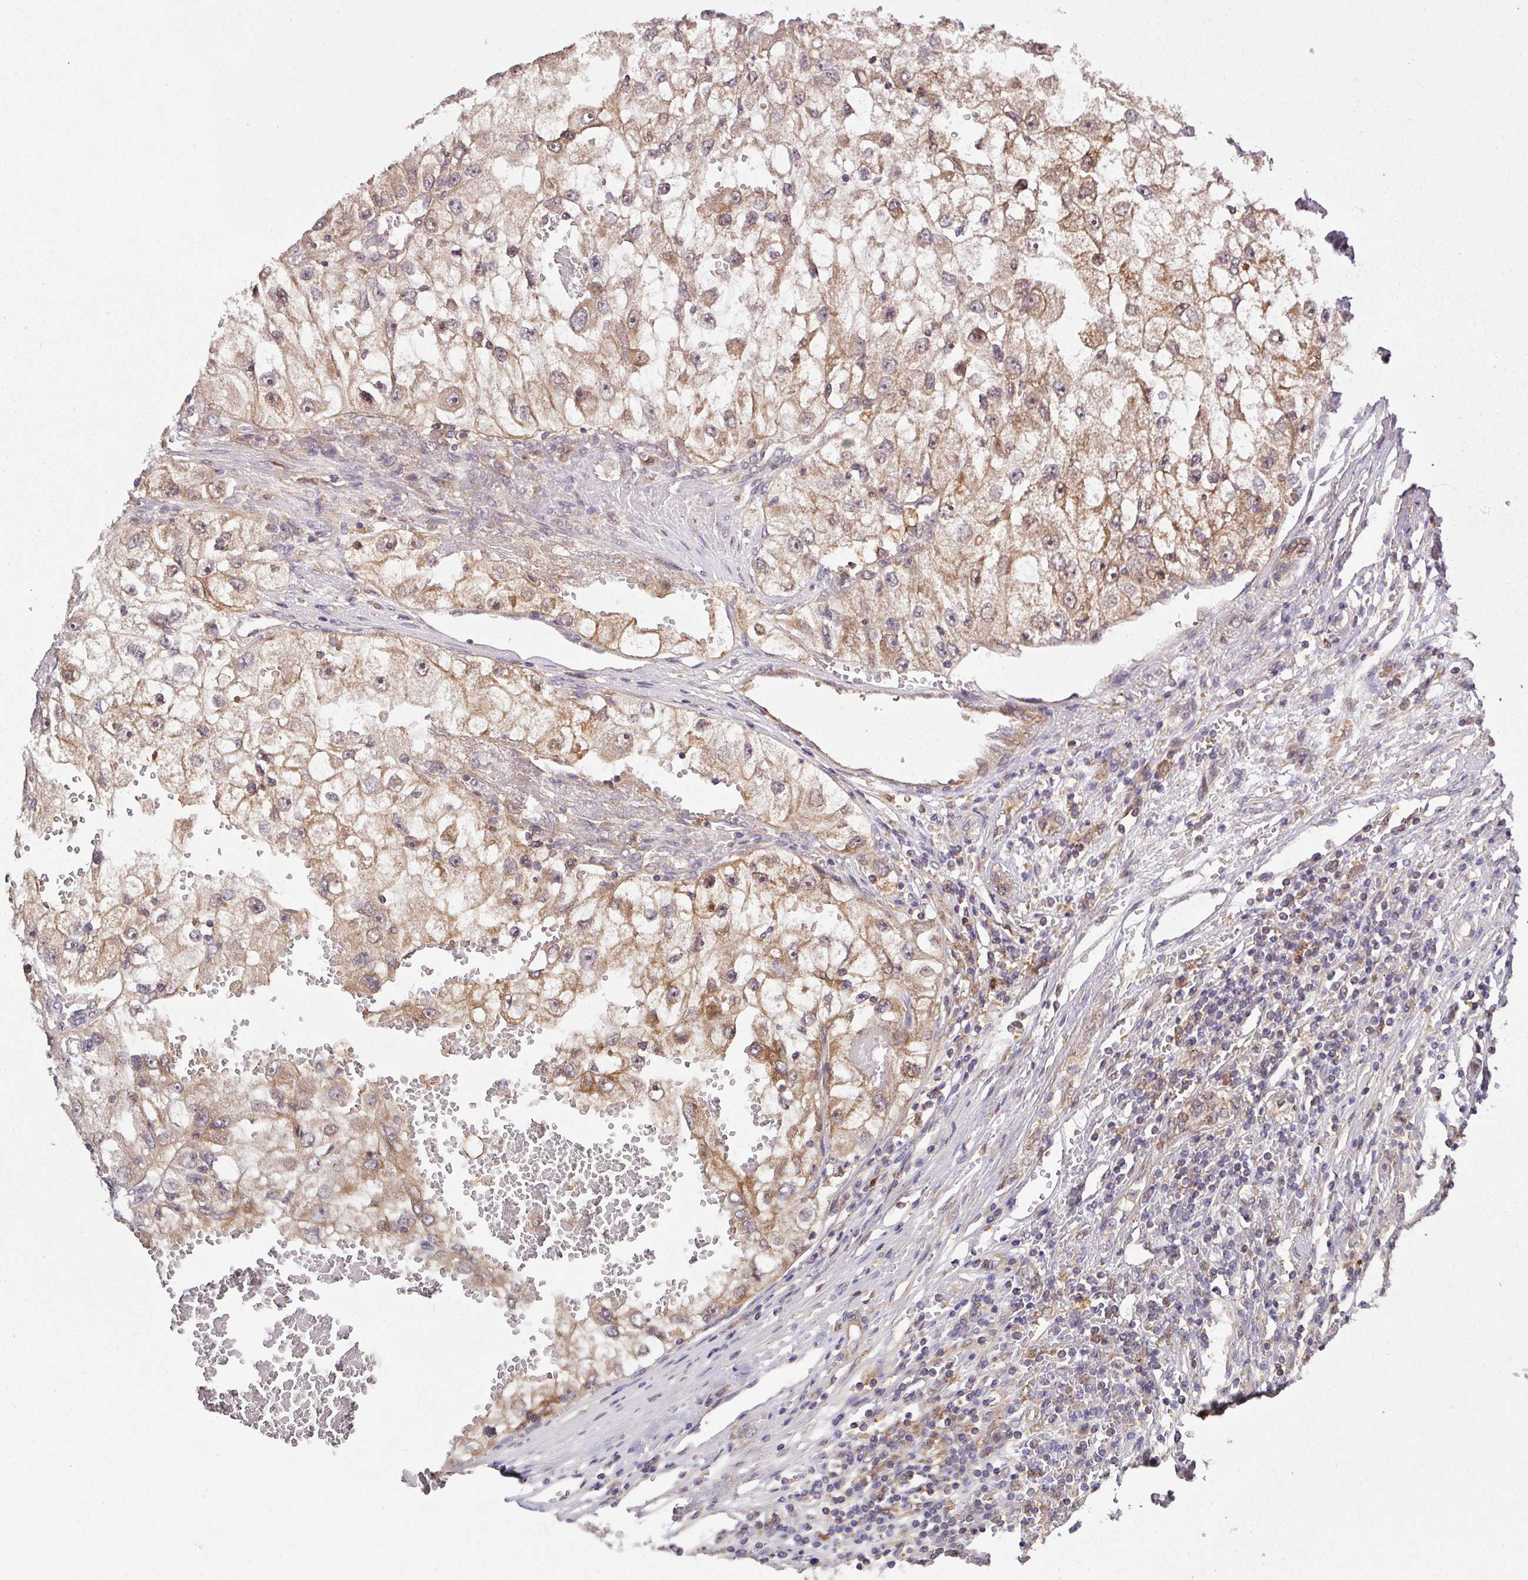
{"staining": {"intensity": "moderate", "quantity": "25%-75%", "location": "cytoplasmic/membranous,nuclear"}, "tissue": "renal cancer", "cell_type": "Tumor cells", "image_type": "cancer", "snomed": [{"axis": "morphology", "description": "Adenocarcinoma, NOS"}, {"axis": "topography", "description": "Kidney"}], "caption": "This is a histology image of immunohistochemistry (IHC) staining of renal cancer, which shows moderate staining in the cytoplasmic/membranous and nuclear of tumor cells.", "gene": "ARPIN", "patient": {"sex": "male", "age": 63}}